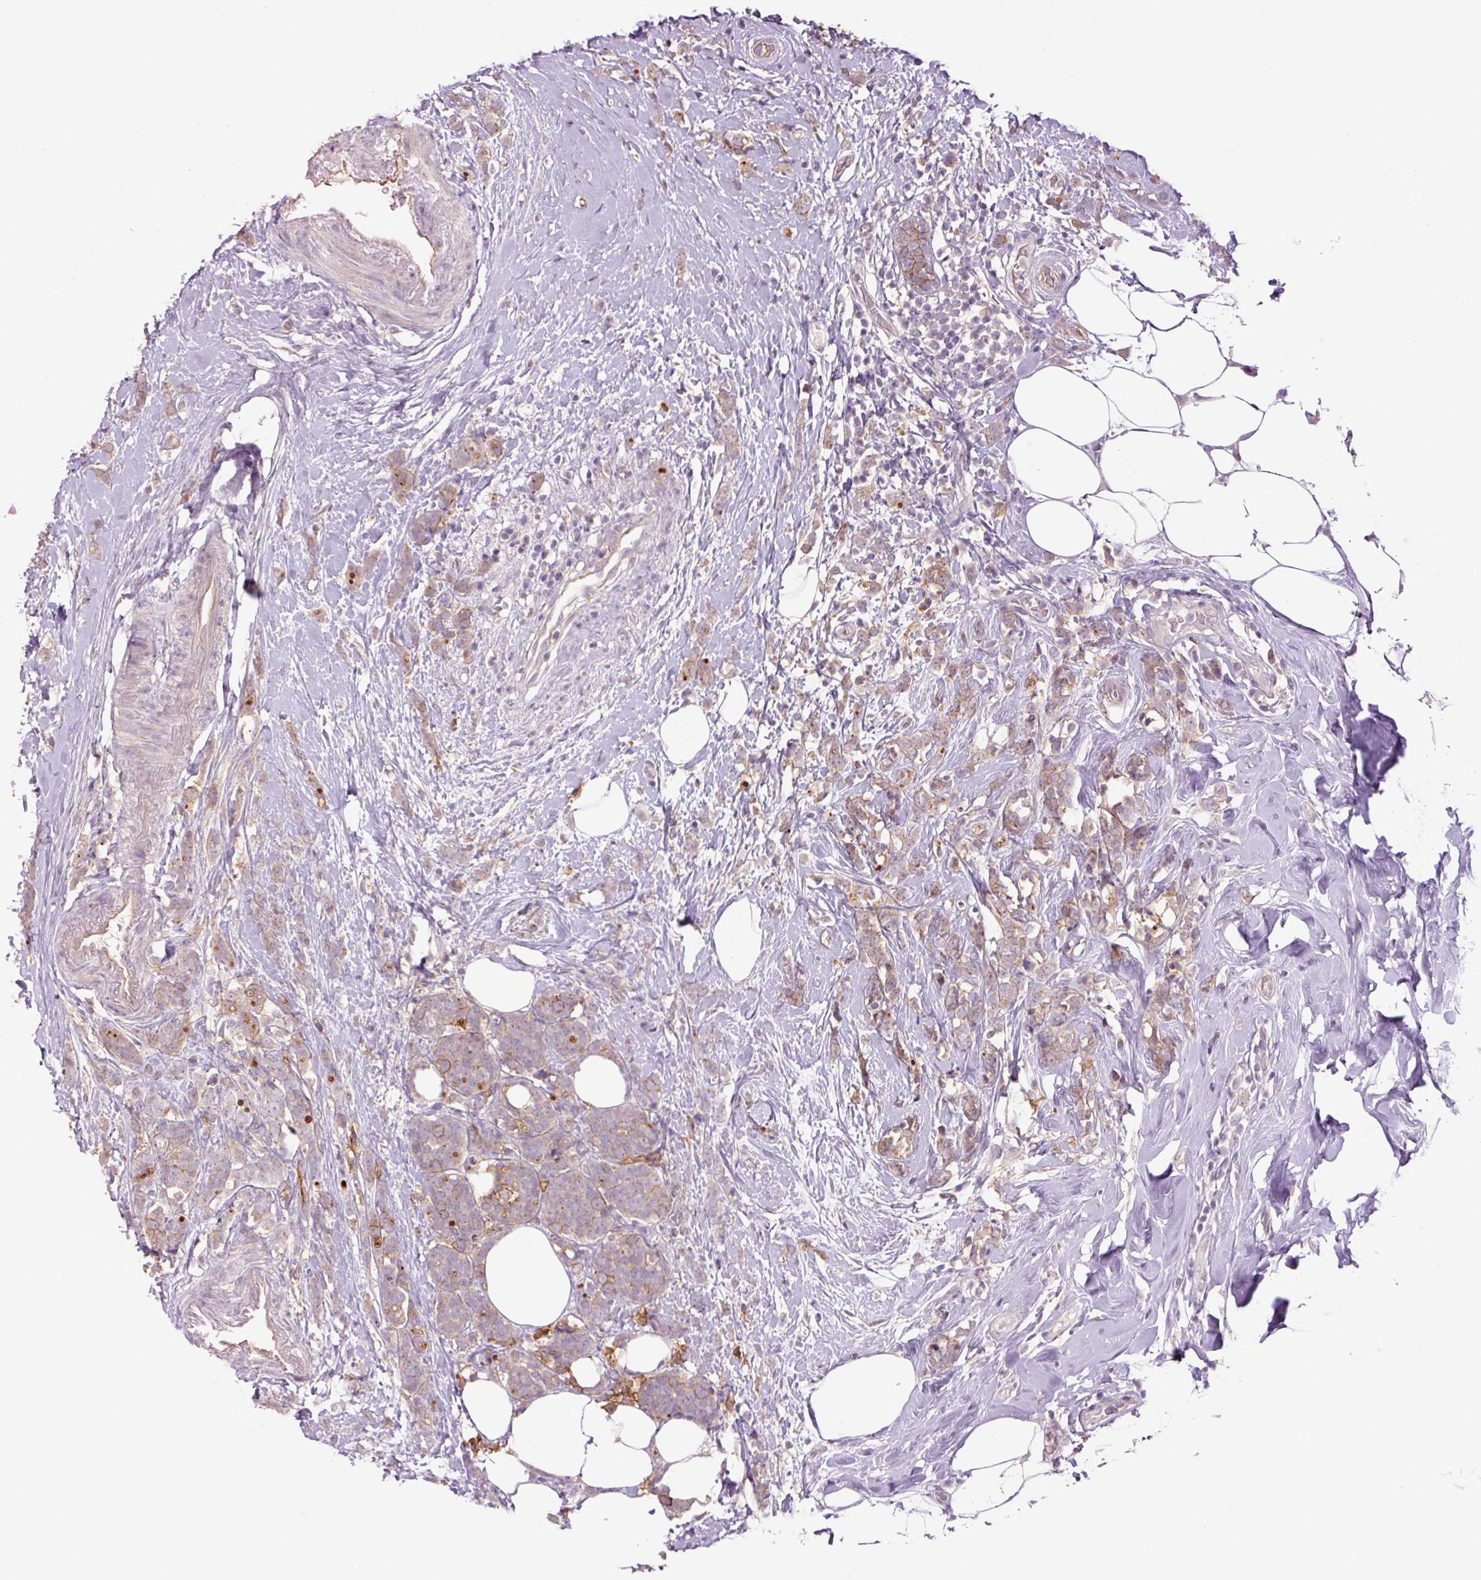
{"staining": {"intensity": "moderate", "quantity": "<25%", "location": "cytoplasmic/membranous"}, "tissue": "breast cancer", "cell_type": "Tumor cells", "image_type": "cancer", "snomed": [{"axis": "morphology", "description": "Lobular carcinoma"}, {"axis": "topography", "description": "Breast"}], "caption": "IHC of human breast lobular carcinoma shows low levels of moderate cytoplasmic/membranous expression in approximately <25% of tumor cells. (DAB IHC with brightfield microscopy, high magnification).", "gene": "SLC1A4", "patient": {"sex": "female", "age": 58}}